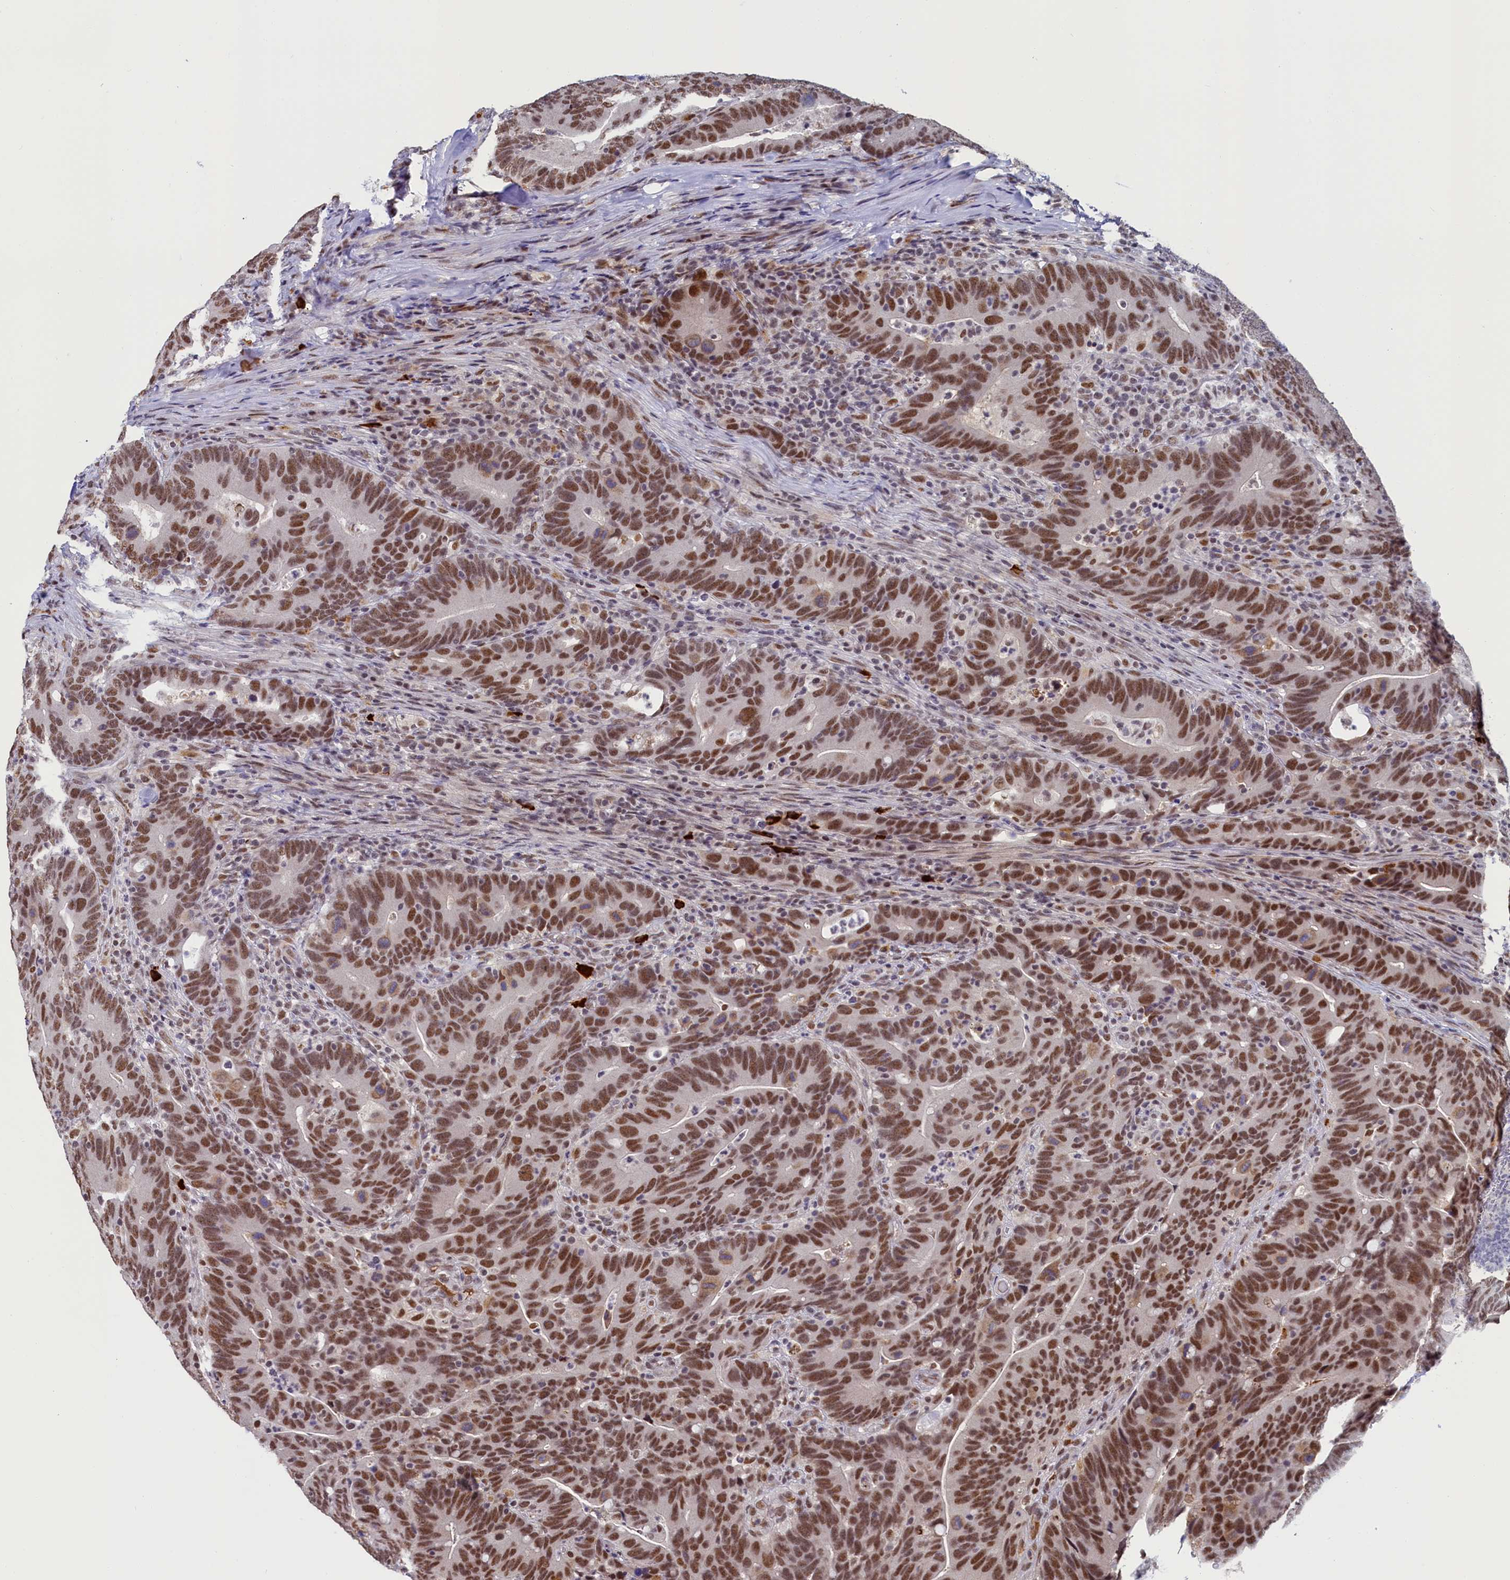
{"staining": {"intensity": "moderate", "quantity": ">75%", "location": "nuclear"}, "tissue": "colorectal cancer", "cell_type": "Tumor cells", "image_type": "cancer", "snomed": [{"axis": "morphology", "description": "Adenocarcinoma, NOS"}, {"axis": "topography", "description": "Colon"}], "caption": "Immunohistochemical staining of human adenocarcinoma (colorectal) displays medium levels of moderate nuclear expression in approximately >75% of tumor cells.", "gene": "INTS14", "patient": {"sex": "female", "age": 66}}